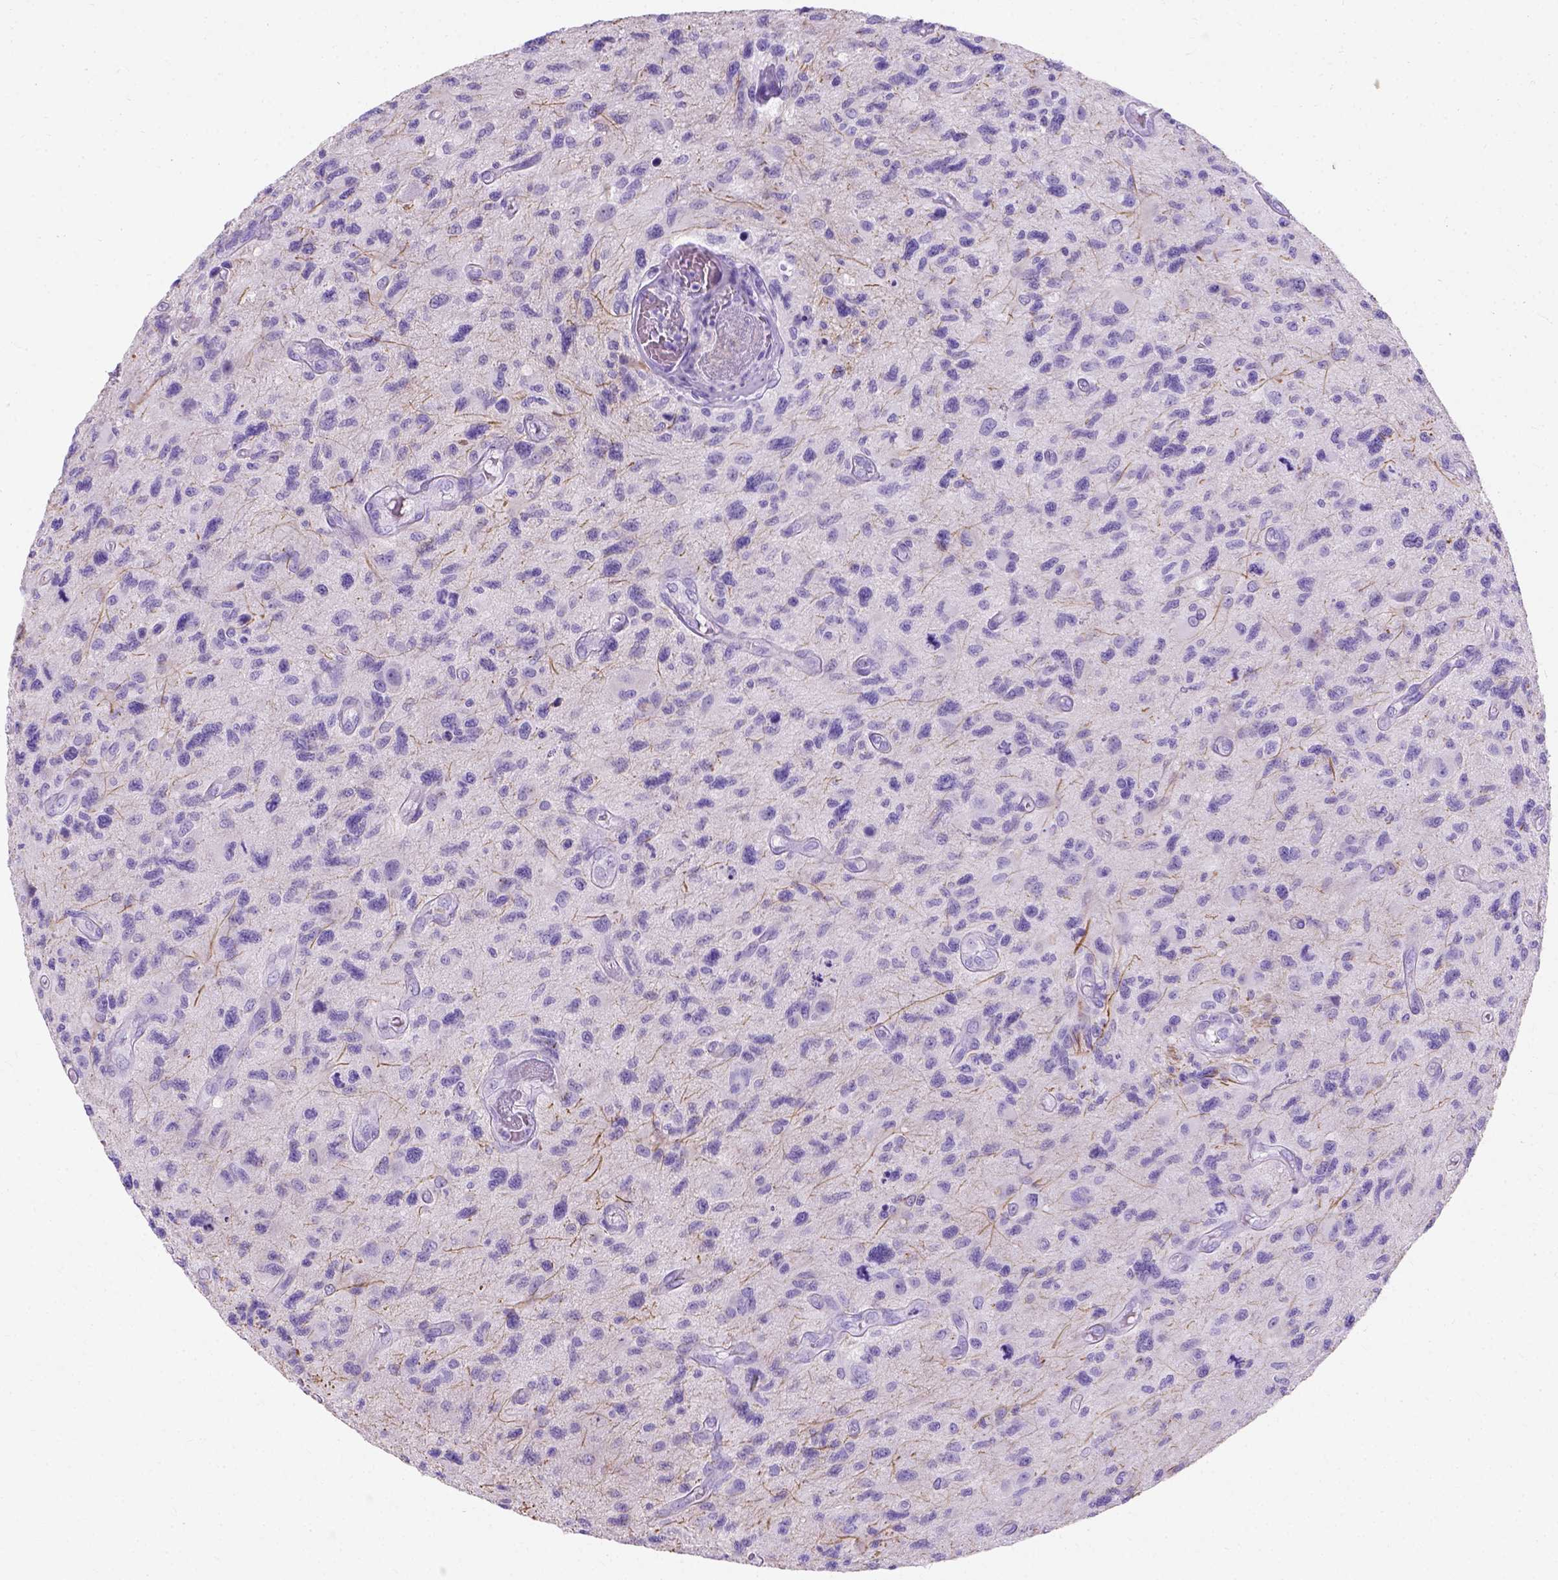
{"staining": {"intensity": "negative", "quantity": "none", "location": "none"}, "tissue": "glioma", "cell_type": "Tumor cells", "image_type": "cancer", "snomed": [{"axis": "morphology", "description": "Glioma, malignant, NOS"}, {"axis": "morphology", "description": "Glioma, malignant, High grade"}, {"axis": "topography", "description": "Brain"}], "caption": "Immunohistochemistry histopathology image of neoplastic tissue: human malignant glioma (high-grade) stained with DAB (3,3'-diaminobenzidine) exhibits no significant protein staining in tumor cells.", "gene": "MYH15", "patient": {"sex": "female", "age": 71}}